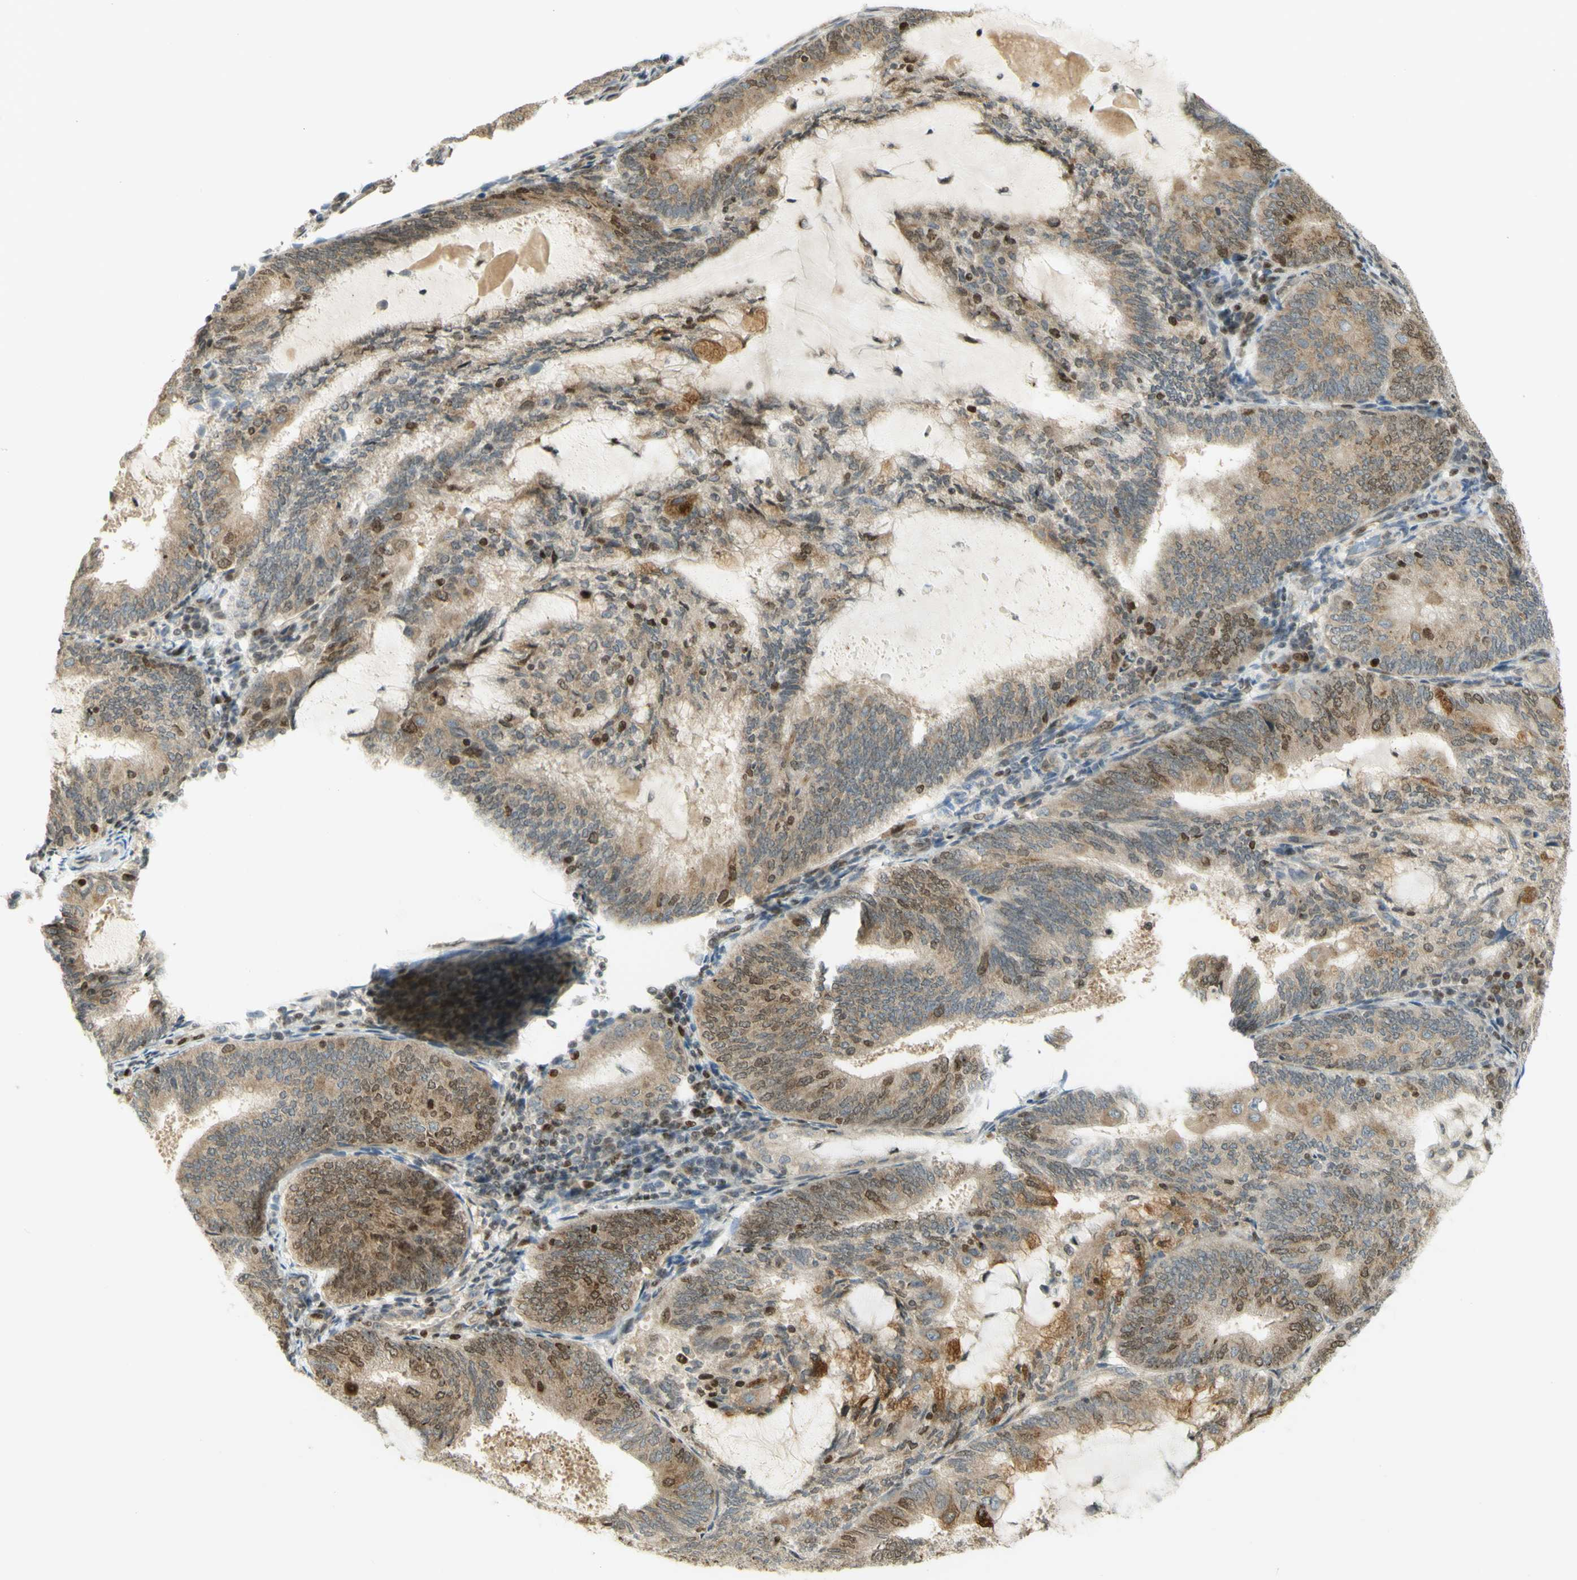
{"staining": {"intensity": "moderate", "quantity": ">75%", "location": "cytoplasmic/membranous,nuclear"}, "tissue": "endometrial cancer", "cell_type": "Tumor cells", "image_type": "cancer", "snomed": [{"axis": "morphology", "description": "Adenocarcinoma, NOS"}, {"axis": "topography", "description": "Endometrium"}], "caption": "Protein staining of endometrial adenocarcinoma tissue demonstrates moderate cytoplasmic/membranous and nuclear staining in about >75% of tumor cells.", "gene": "KIF11", "patient": {"sex": "female", "age": 81}}